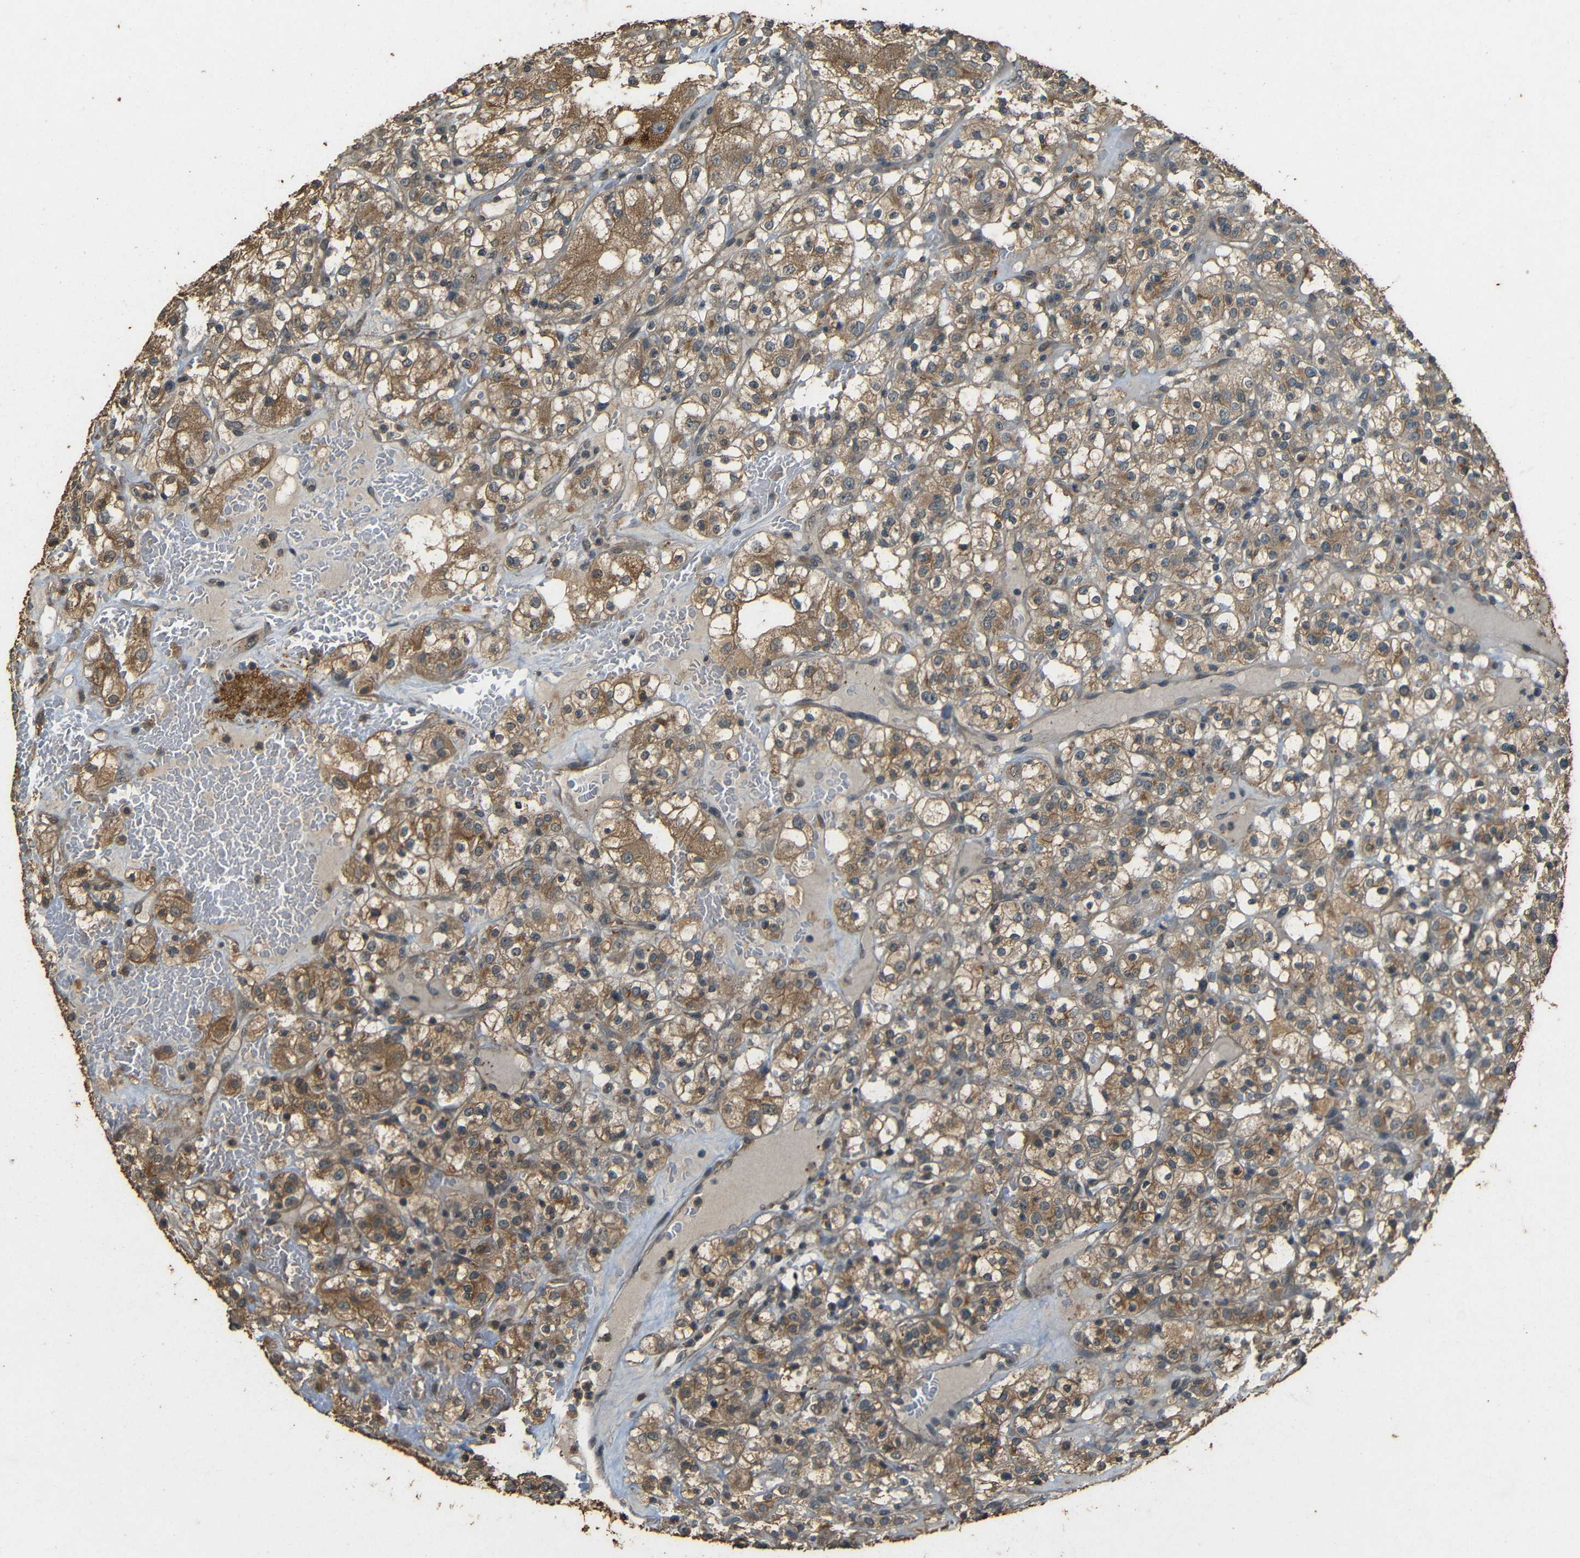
{"staining": {"intensity": "moderate", "quantity": ">75%", "location": "cytoplasmic/membranous"}, "tissue": "renal cancer", "cell_type": "Tumor cells", "image_type": "cancer", "snomed": [{"axis": "morphology", "description": "Normal tissue, NOS"}, {"axis": "morphology", "description": "Adenocarcinoma, NOS"}, {"axis": "topography", "description": "Kidney"}], "caption": "This is an image of IHC staining of renal adenocarcinoma, which shows moderate positivity in the cytoplasmic/membranous of tumor cells.", "gene": "PDE5A", "patient": {"sex": "female", "age": 72}}